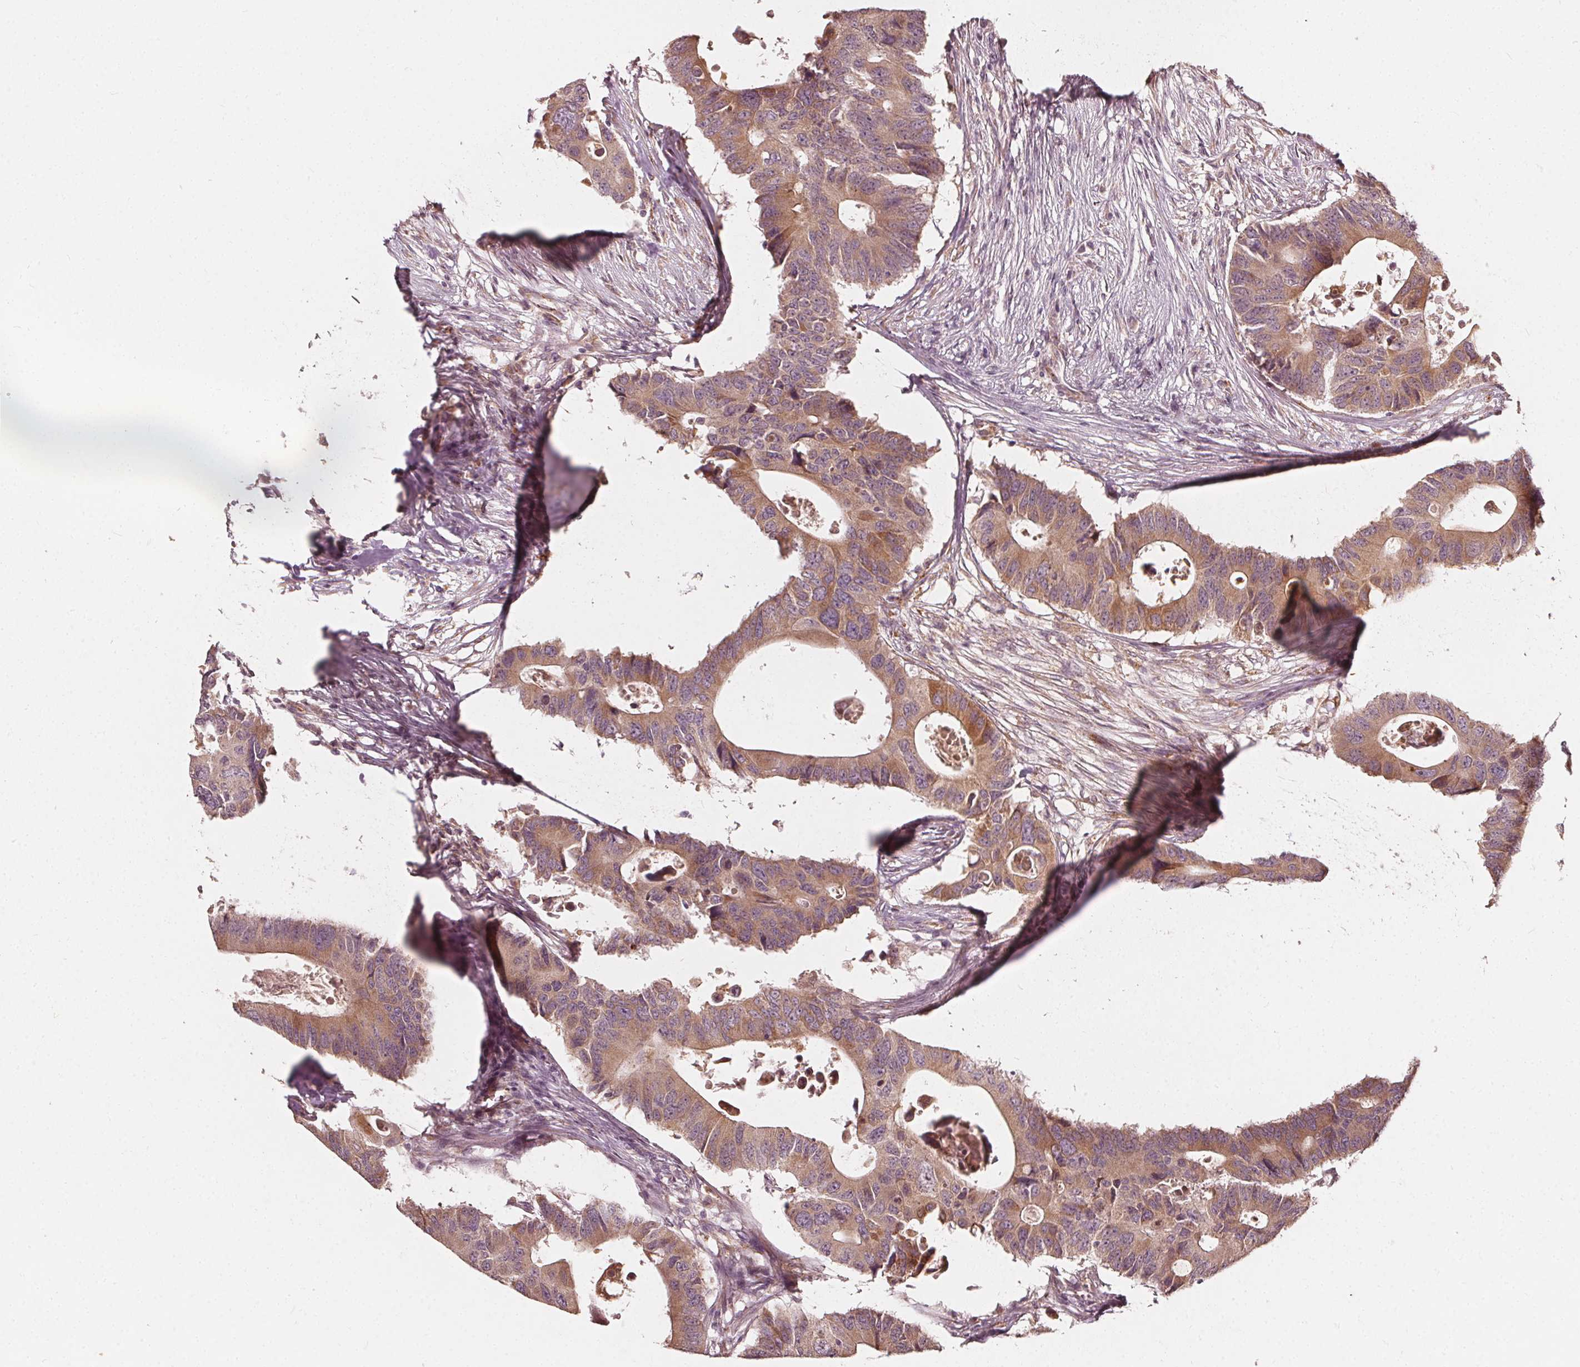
{"staining": {"intensity": "weak", "quantity": ">75%", "location": "cytoplasmic/membranous"}, "tissue": "colorectal cancer", "cell_type": "Tumor cells", "image_type": "cancer", "snomed": [{"axis": "morphology", "description": "Adenocarcinoma, NOS"}, {"axis": "topography", "description": "Colon"}], "caption": "The photomicrograph demonstrates a brown stain indicating the presence of a protein in the cytoplasmic/membranous of tumor cells in colorectal cancer. The staining was performed using DAB (3,3'-diaminobenzidine), with brown indicating positive protein expression. Nuclei are stained blue with hematoxylin.", "gene": "NPC1L1", "patient": {"sex": "male", "age": 71}}